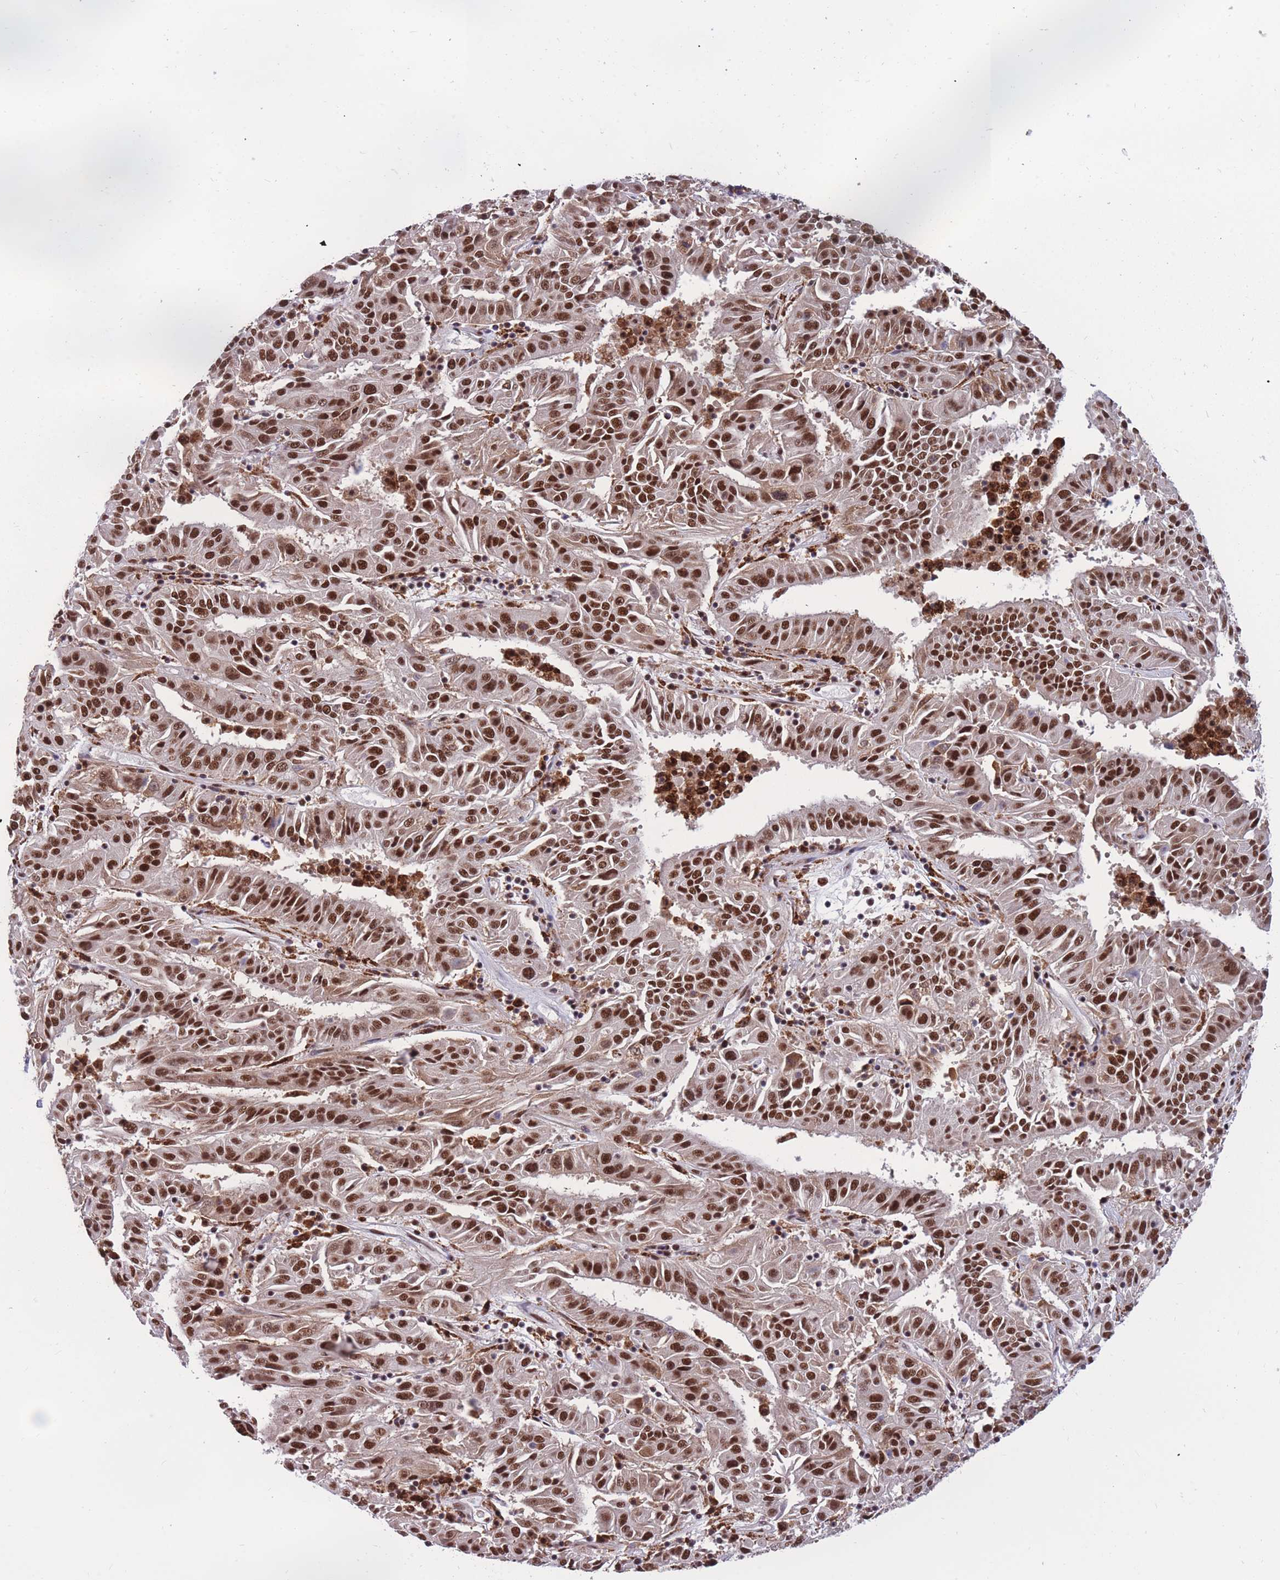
{"staining": {"intensity": "strong", "quantity": ">75%", "location": "nuclear"}, "tissue": "pancreatic cancer", "cell_type": "Tumor cells", "image_type": "cancer", "snomed": [{"axis": "morphology", "description": "Adenocarcinoma, NOS"}, {"axis": "topography", "description": "Pancreas"}], "caption": "A histopathology image of adenocarcinoma (pancreatic) stained for a protein shows strong nuclear brown staining in tumor cells.", "gene": "PRPF19", "patient": {"sex": "male", "age": 63}}